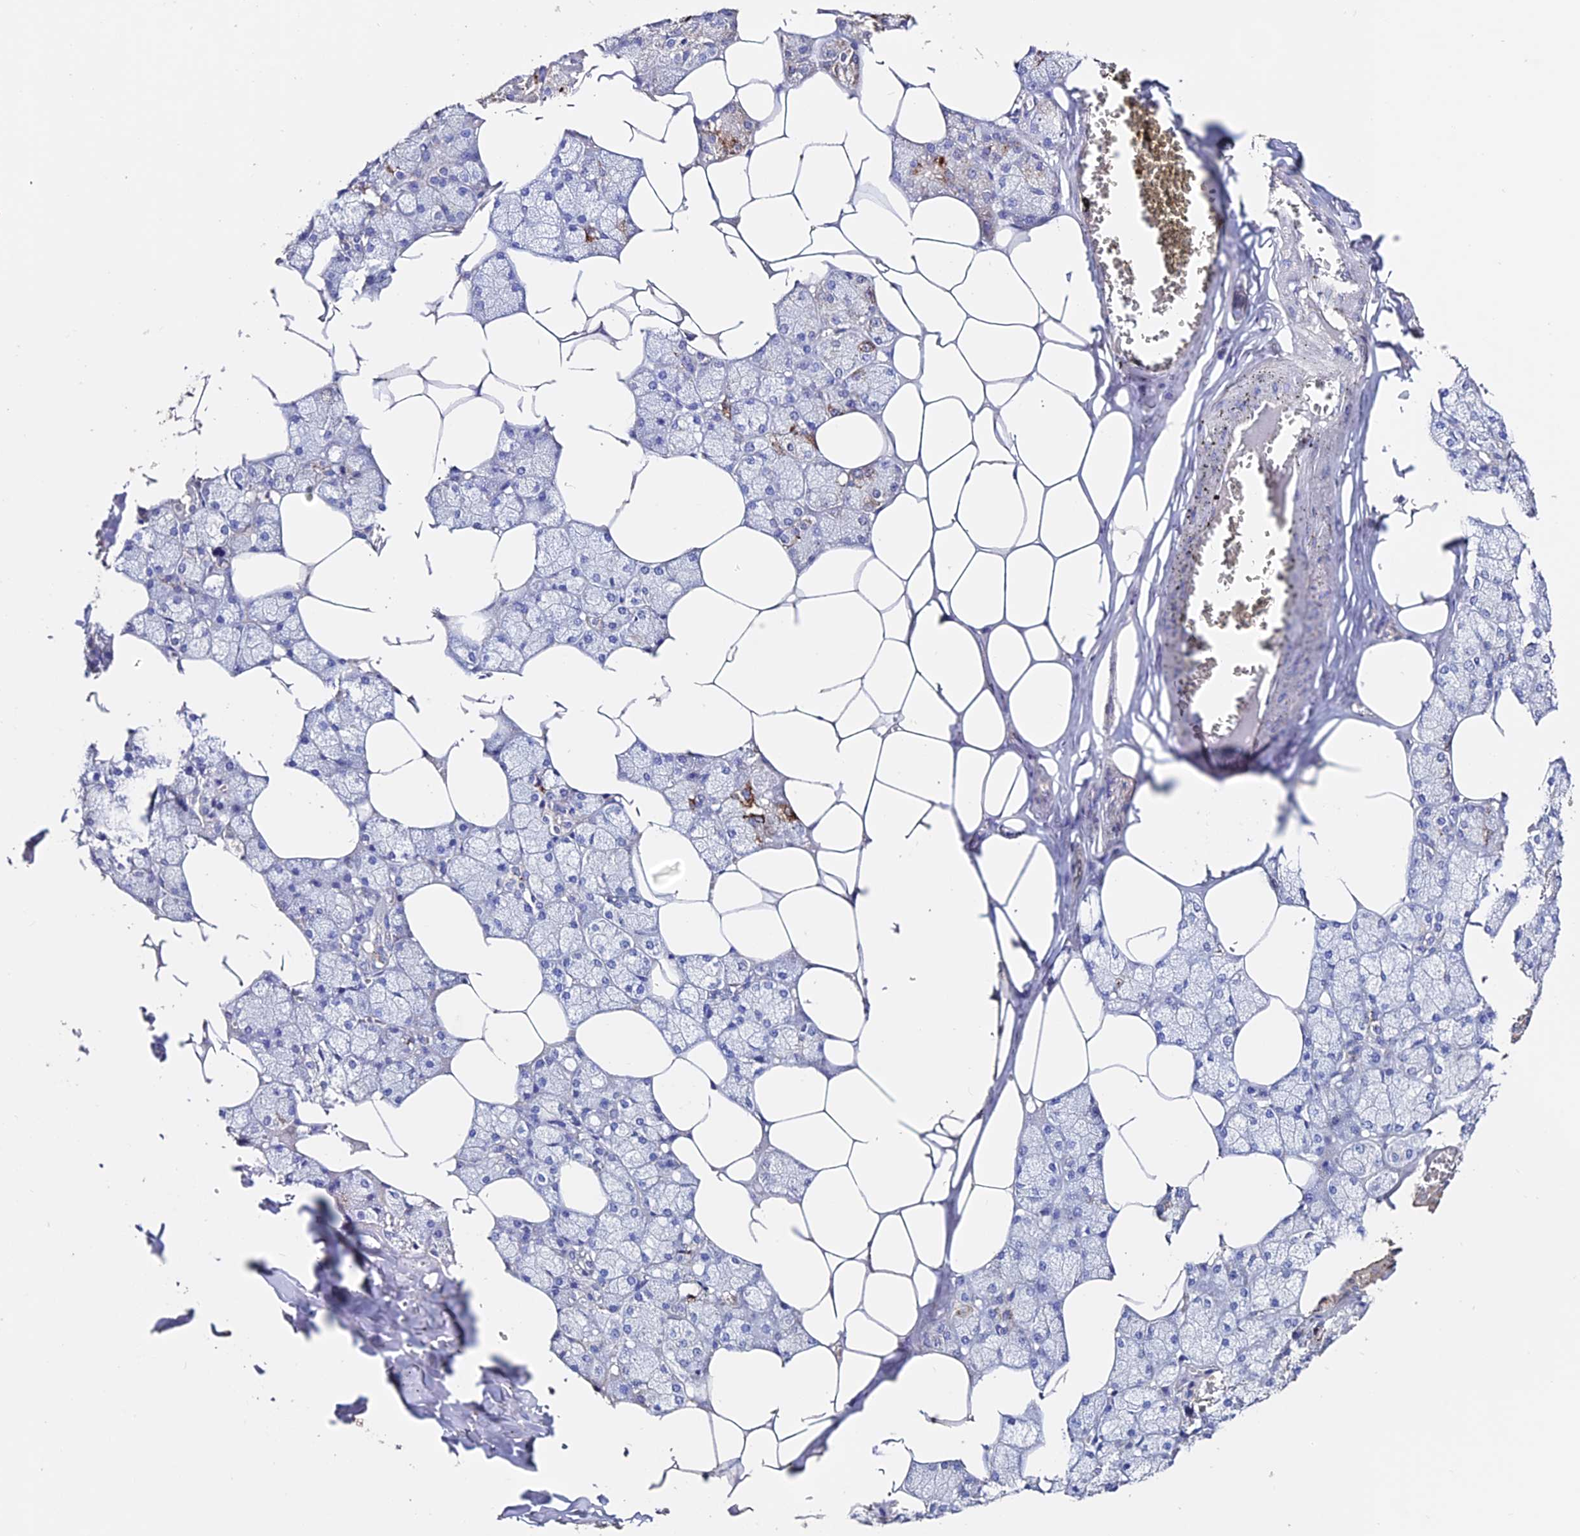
{"staining": {"intensity": "moderate", "quantity": "<25%", "location": "cytoplasmic/membranous"}, "tissue": "salivary gland", "cell_type": "Glandular cells", "image_type": "normal", "snomed": [{"axis": "morphology", "description": "Normal tissue, NOS"}, {"axis": "topography", "description": "Salivary gland"}], "caption": "Glandular cells show low levels of moderate cytoplasmic/membranous positivity in about <25% of cells in unremarkable human salivary gland. (brown staining indicates protein expression, while blue staining denotes nuclei).", "gene": "ESM1", "patient": {"sex": "male", "age": 62}}